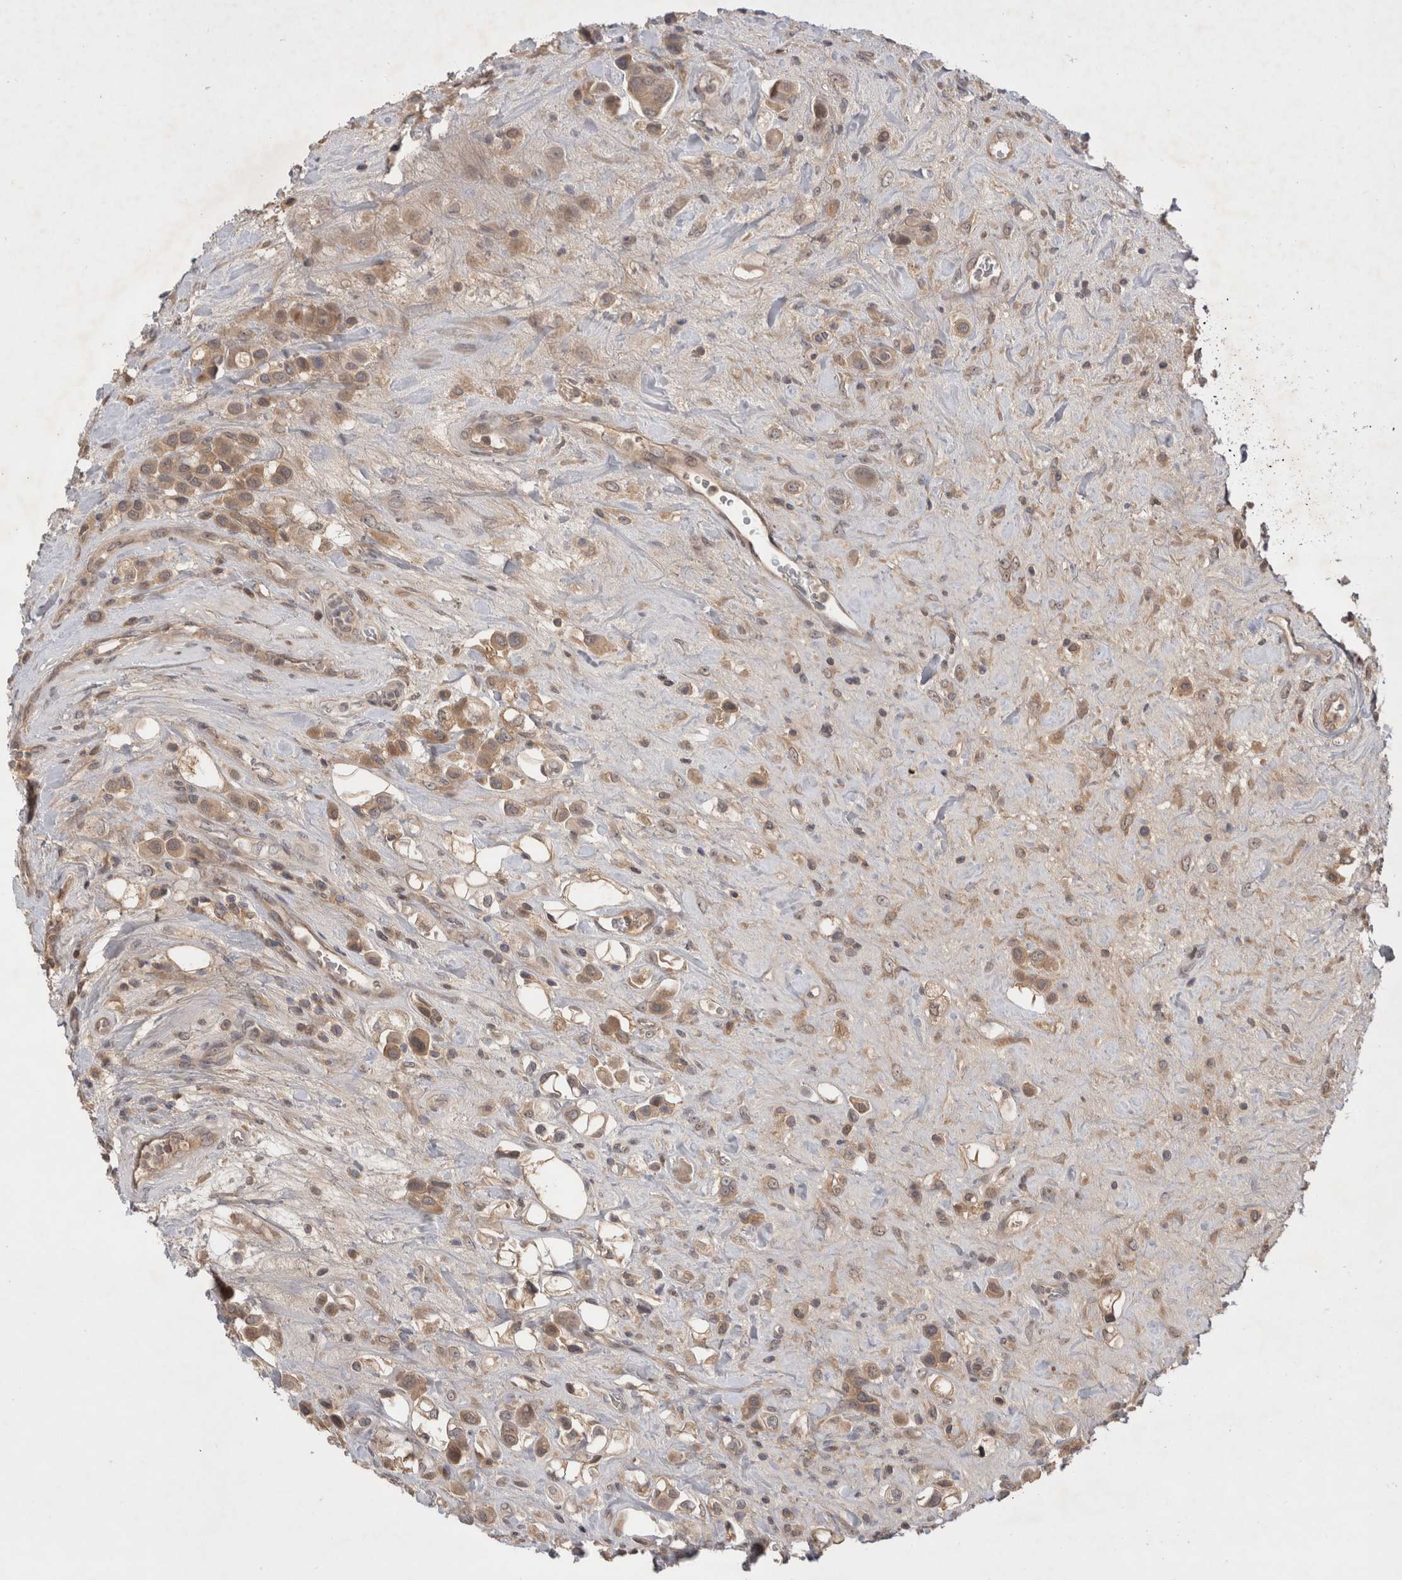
{"staining": {"intensity": "weak", "quantity": ">75%", "location": "cytoplasmic/membranous"}, "tissue": "urothelial cancer", "cell_type": "Tumor cells", "image_type": "cancer", "snomed": [{"axis": "morphology", "description": "Urothelial carcinoma, High grade"}, {"axis": "topography", "description": "Urinary bladder"}], "caption": "The immunohistochemical stain labels weak cytoplasmic/membranous staining in tumor cells of urothelial carcinoma (high-grade) tissue.", "gene": "PLEKHM1", "patient": {"sex": "male", "age": 50}}